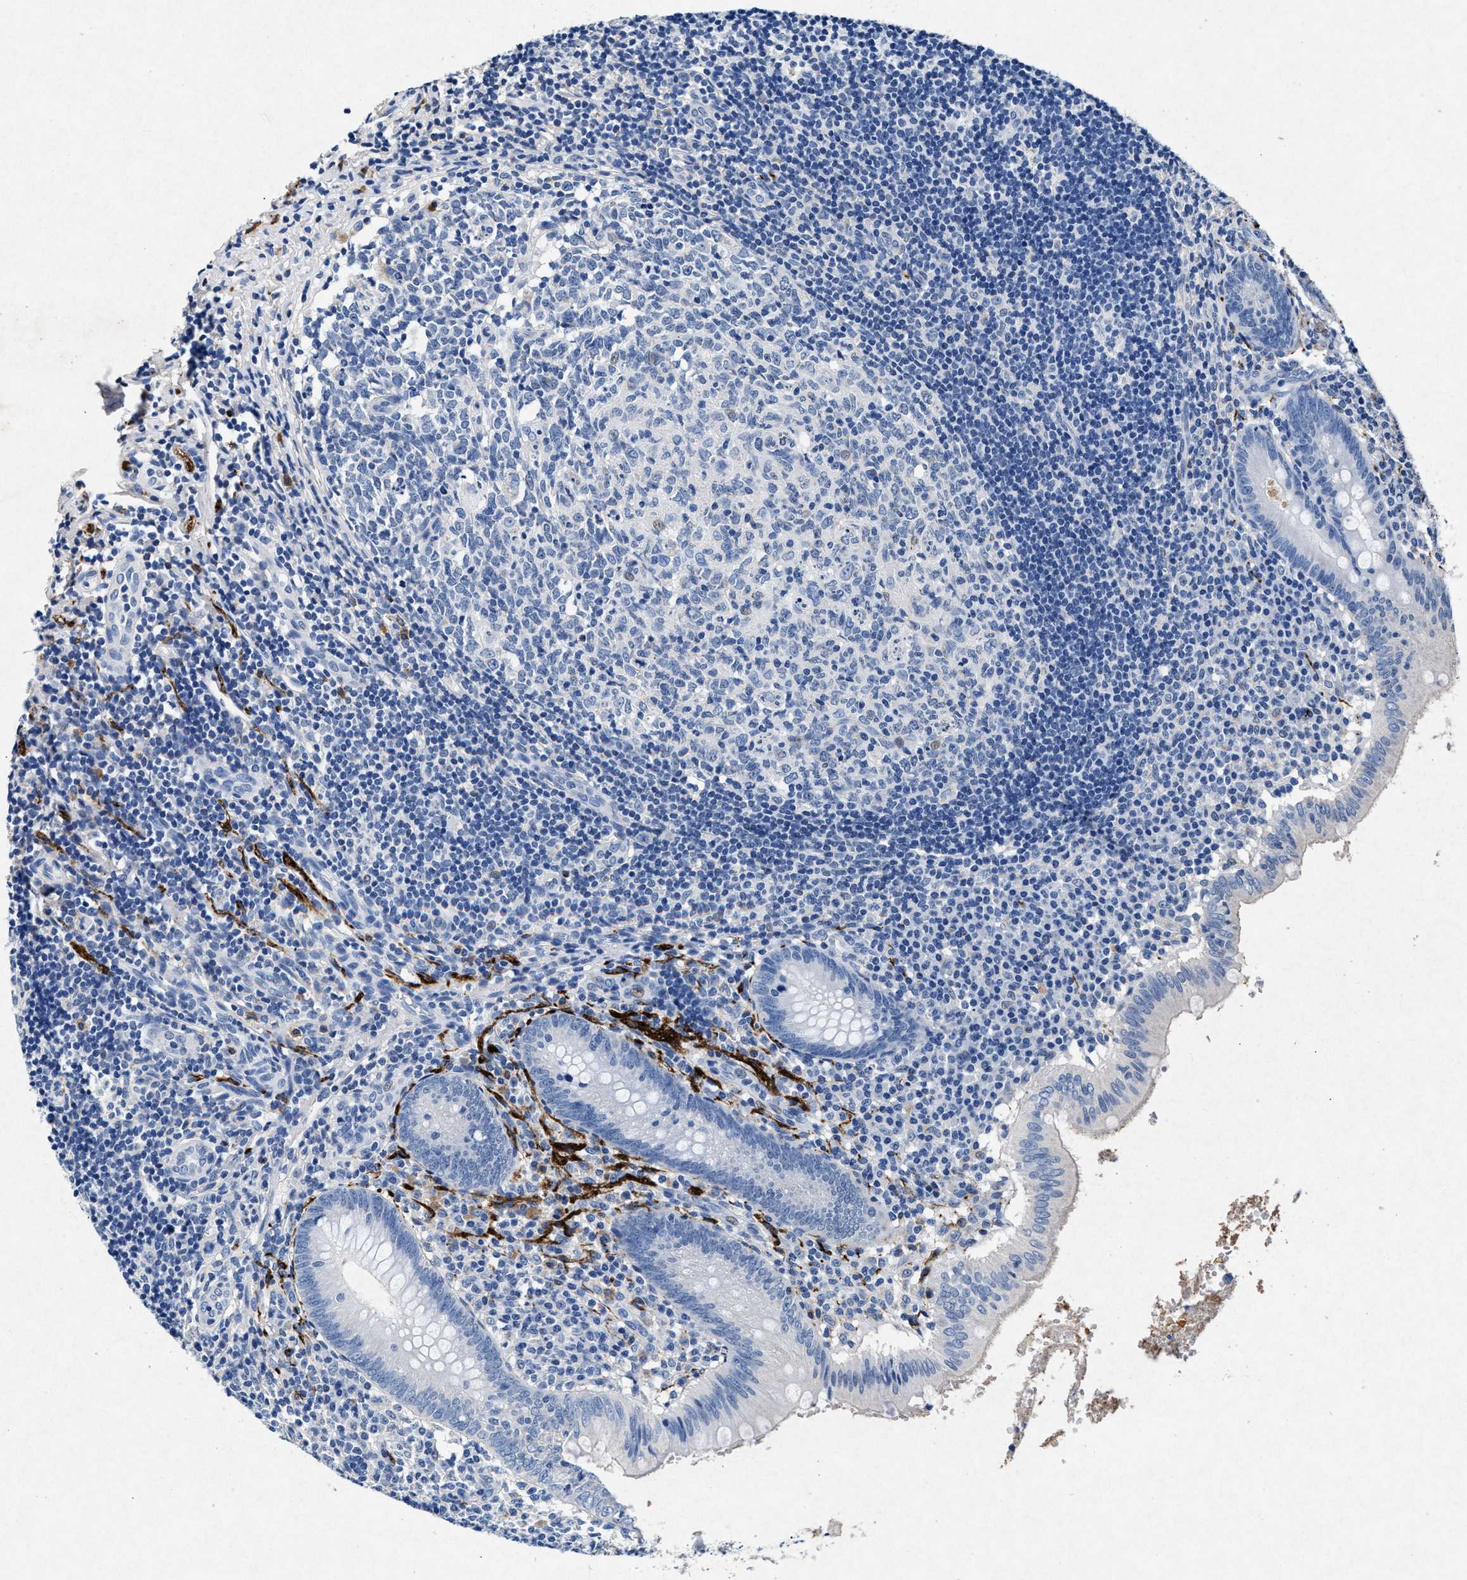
{"staining": {"intensity": "negative", "quantity": "none", "location": "none"}, "tissue": "appendix", "cell_type": "Glandular cells", "image_type": "normal", "snomed": [{"axis": "morphology", "description": "Normal tissue, NOS"}, {"axis": "topography", "description": "Appendix"}], "caption": "IHC of unremarkable human appendix displays no staining in glandular cells.", "gene": "MAP6", "patient": {"sex": "male", "age": 8}}